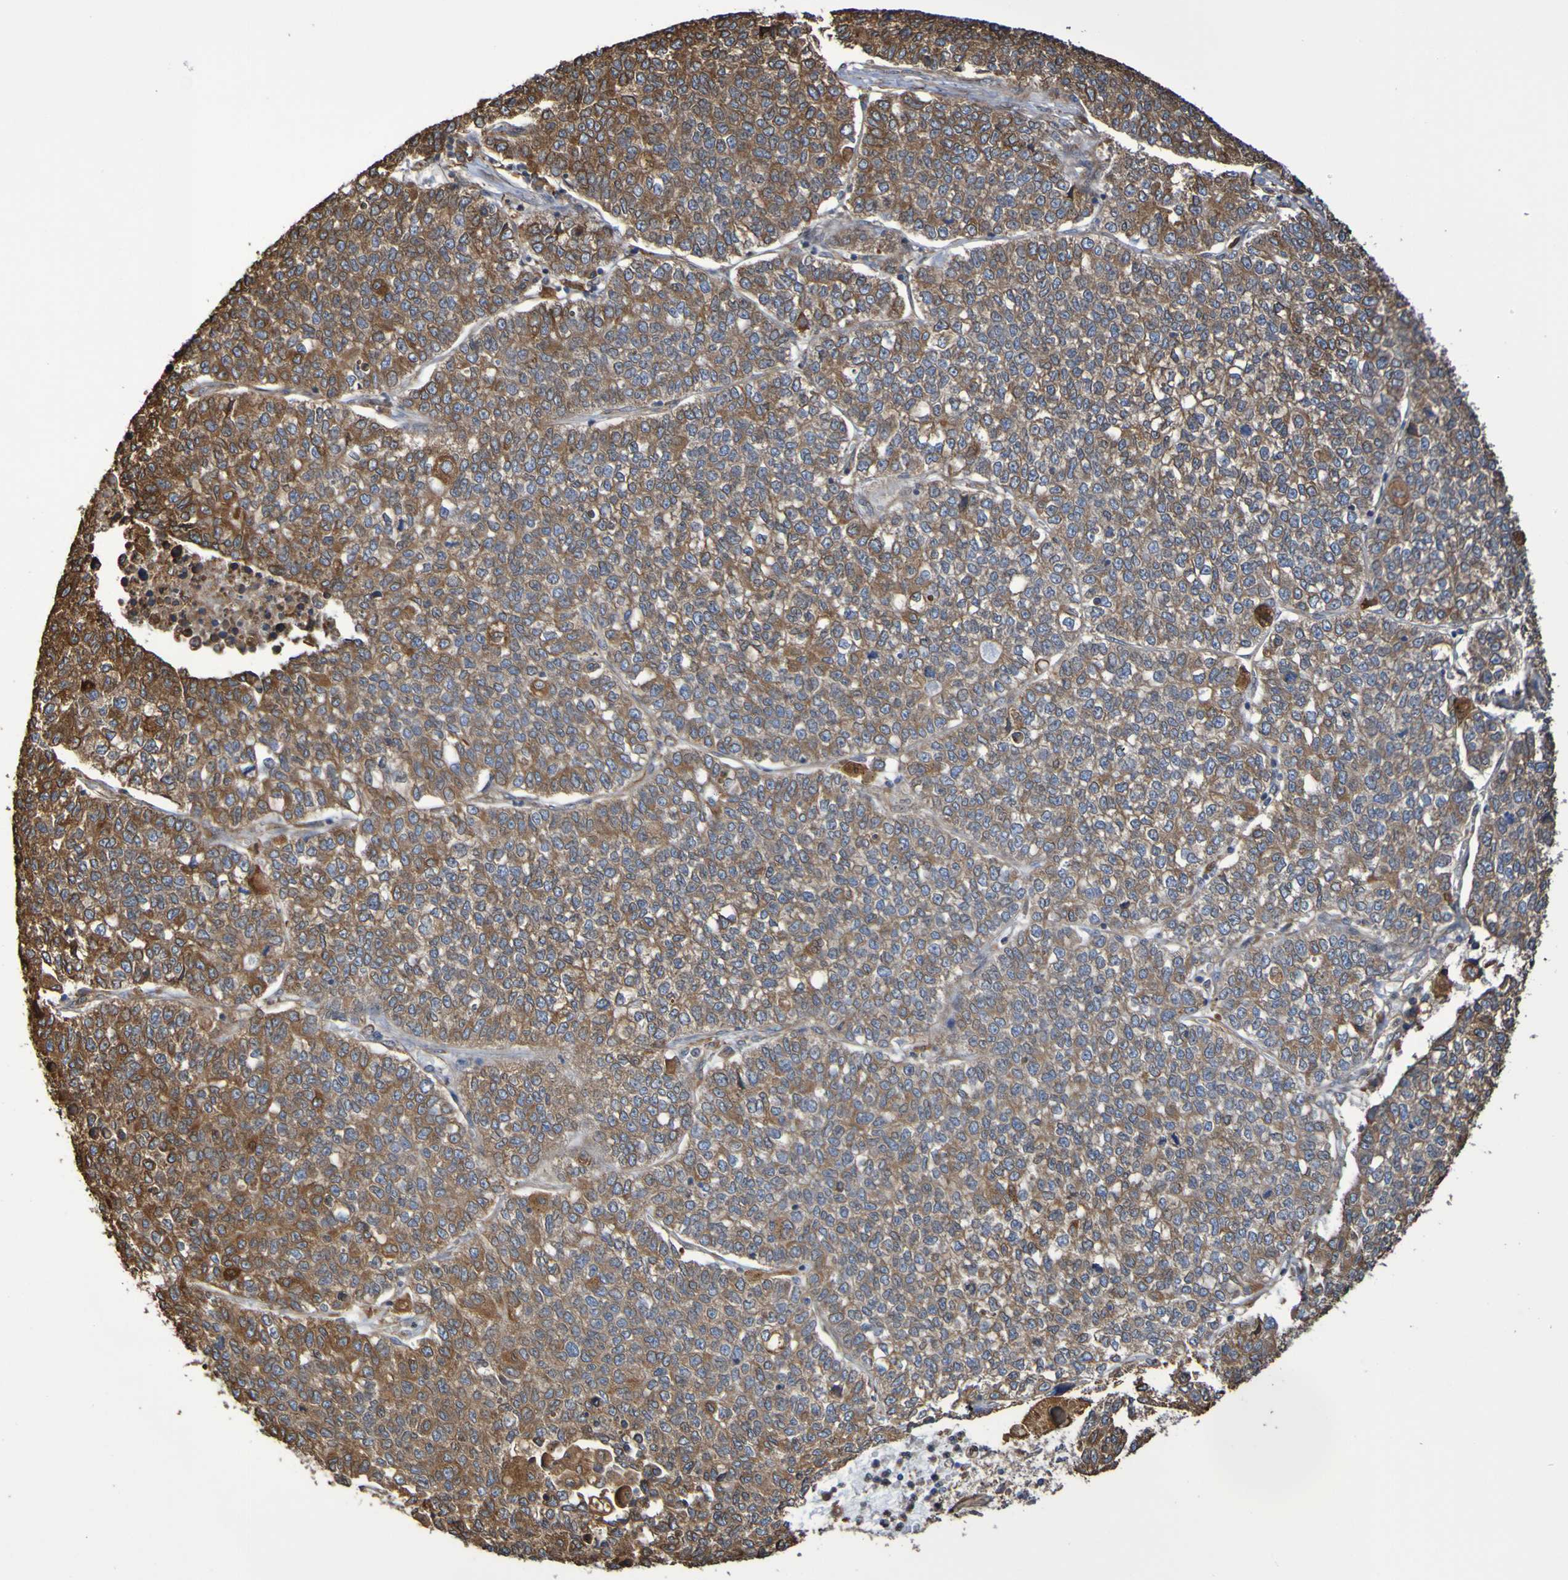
{"staining": {"intensity": "moderate", "quantity": ">75%", "location": "cytoplasmic/membranous"}, "tissue": "lung cancer", "cell_type": "Tumor cells", "image_type": "cancer", "snomed": [{"axis": "morphology", "description": "Adenocarcinoma, NOS"}, {"axis": "topography", "description": "Lung"}], "caption": "Human lung cancer (adenocarcinoma) stained for a protein (brown) exhibits moderate cytoplasmic/membranous positive staining in about >75% of tumor cells.", "gene": "RAB11A", "patient": {"sex": "male", "age": 49}}